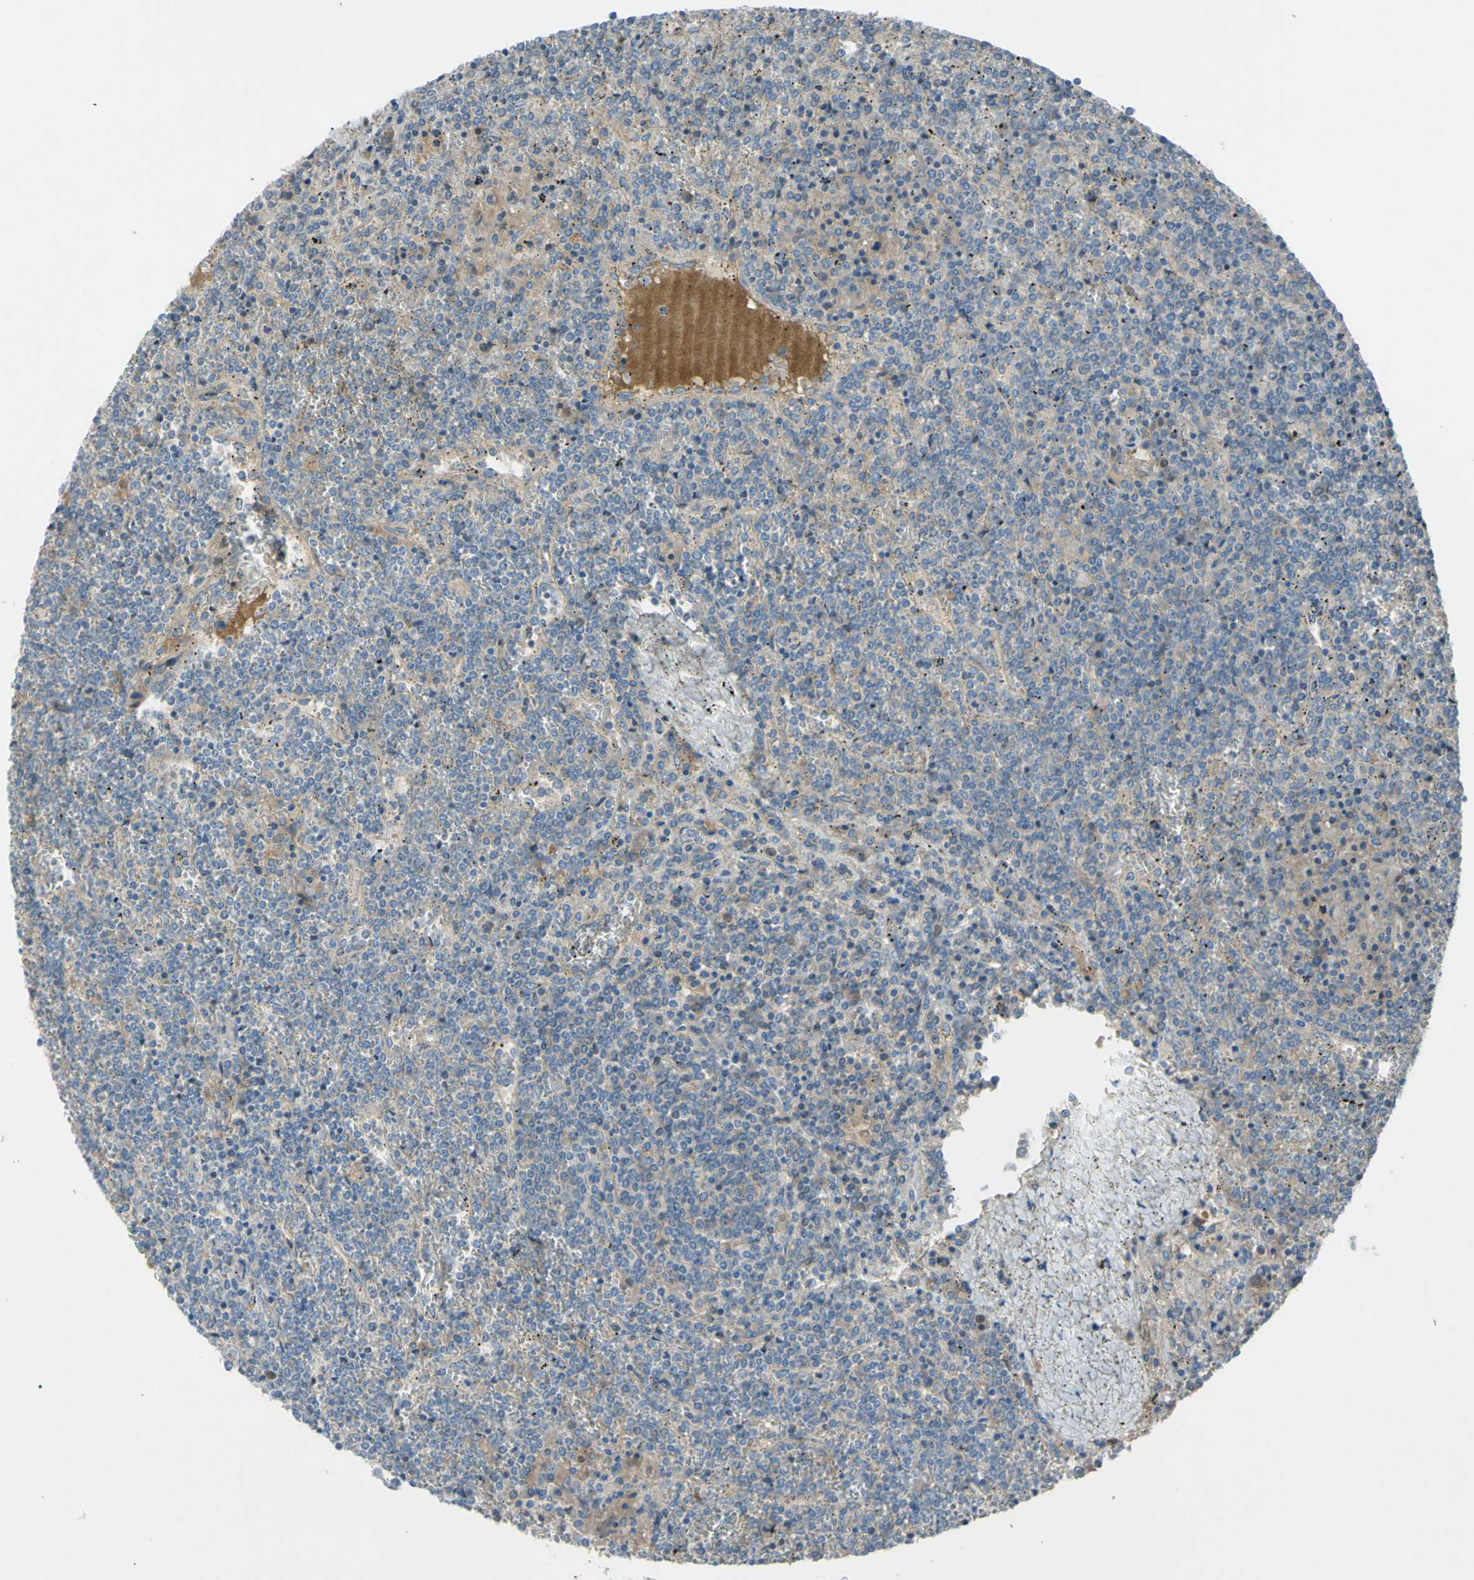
{"staining": {"intensity": "negative", "quantity": "none", "location": "none"}, "tissue": "lymphoma", "cell_type": "Tumor cells", "image_type": "cancer", "snomed": [{"axis": "morphology", "description": "Malignant lymphoma, non-Hodgkin's type, Low grade"}, {"axis": "topography", "description": "Spleen"}], "caption": "IHC of low-grade malignant lymphoma, non-Hodgkin's type displays no expression in tumor cells.", "gene": "ATRN", "patient": {"sex": "female", "age": 19}}